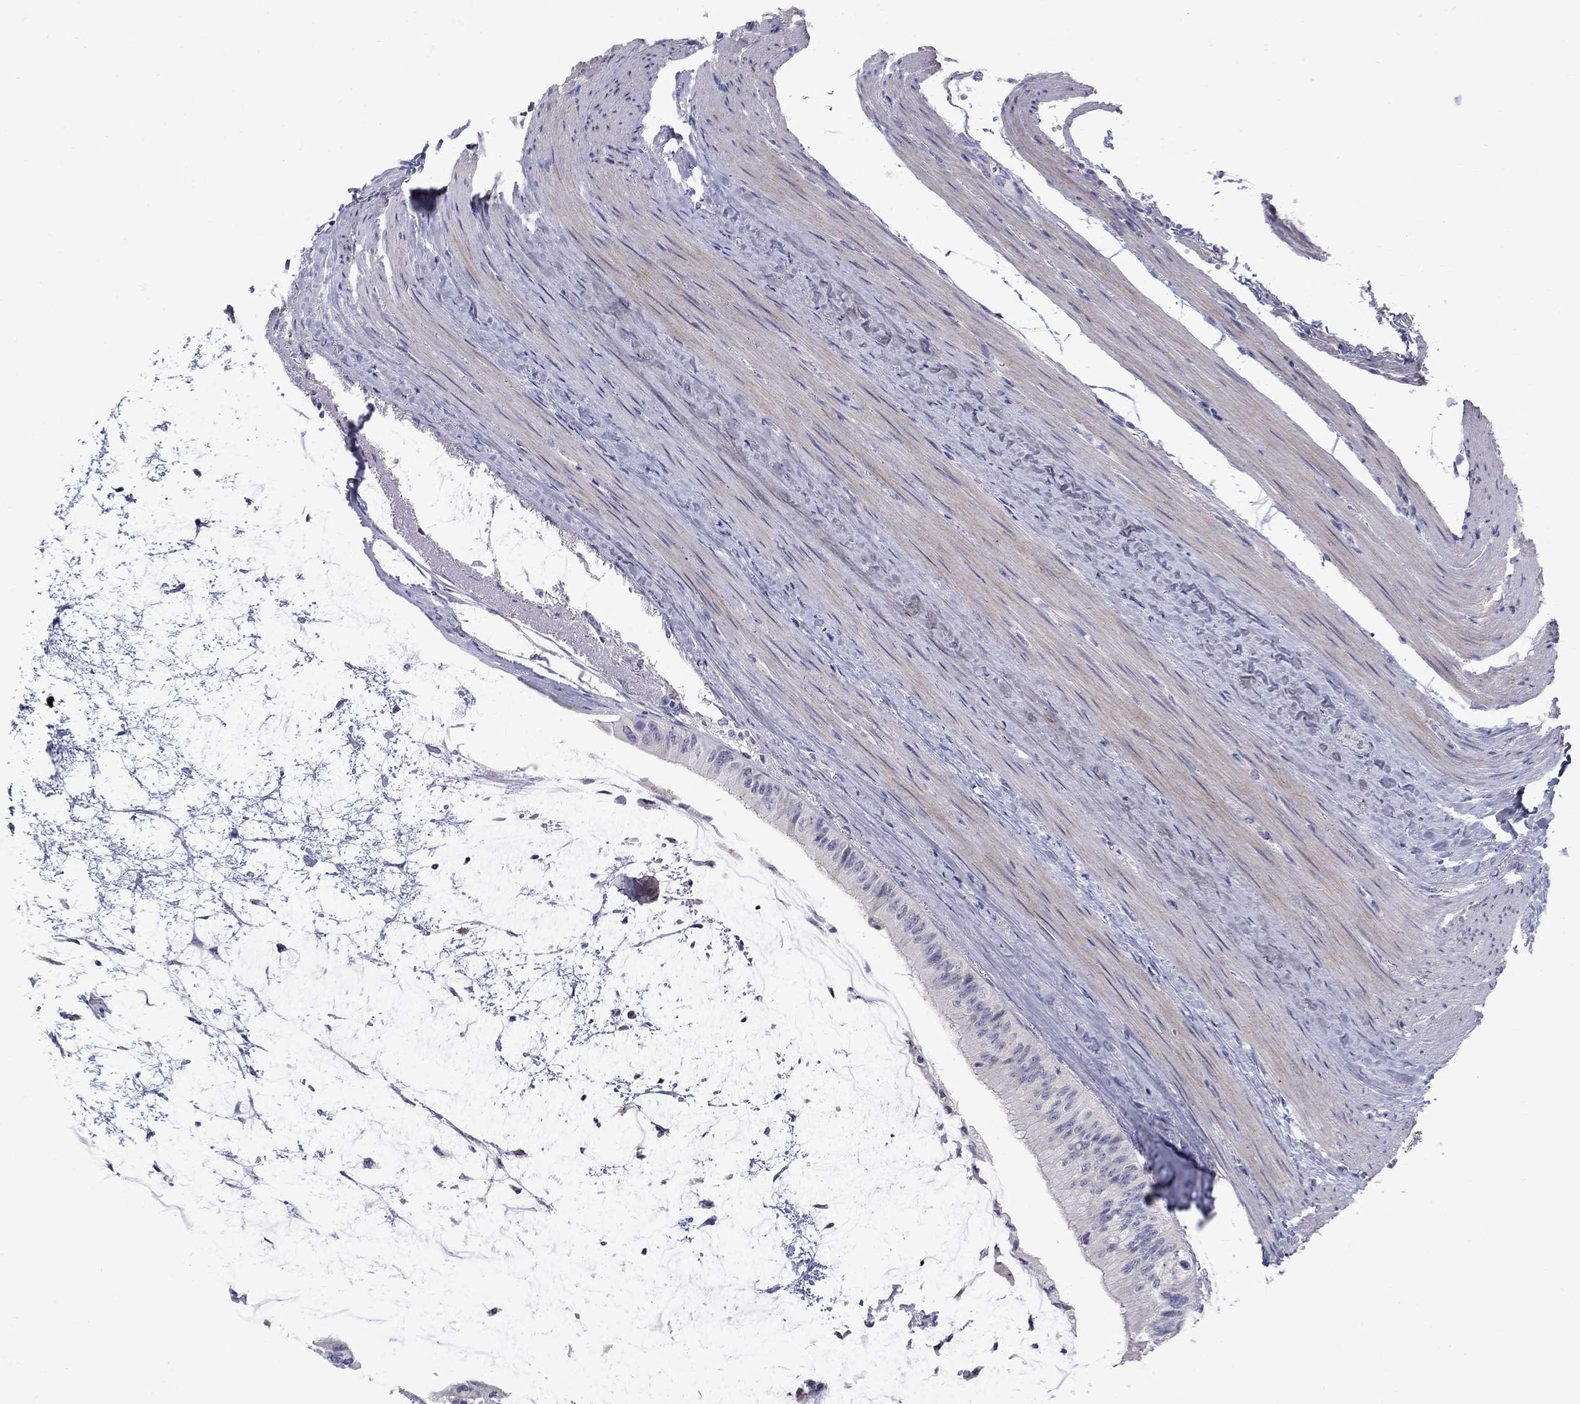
{"staining": {"intensity": "negative", "quantity": "none", "location": "none"}, "tissue": "colorectal cancer", "cell_type": "Tumor cells", "image_type": "cancer", "snomed": [{"axis": "morphology", "description": "Normal tissue, NOS"}, {"axis": "morphology", "description": "Adenocarcinoma, NOS"}, {"axis": "topography", "description": "Colon"}], "caption": "Tumor cells show no significant positivity in colorectal adenocarcinoma.", "gene": "TP53TG5", "patient": {"sex": "male", "age": 65}}